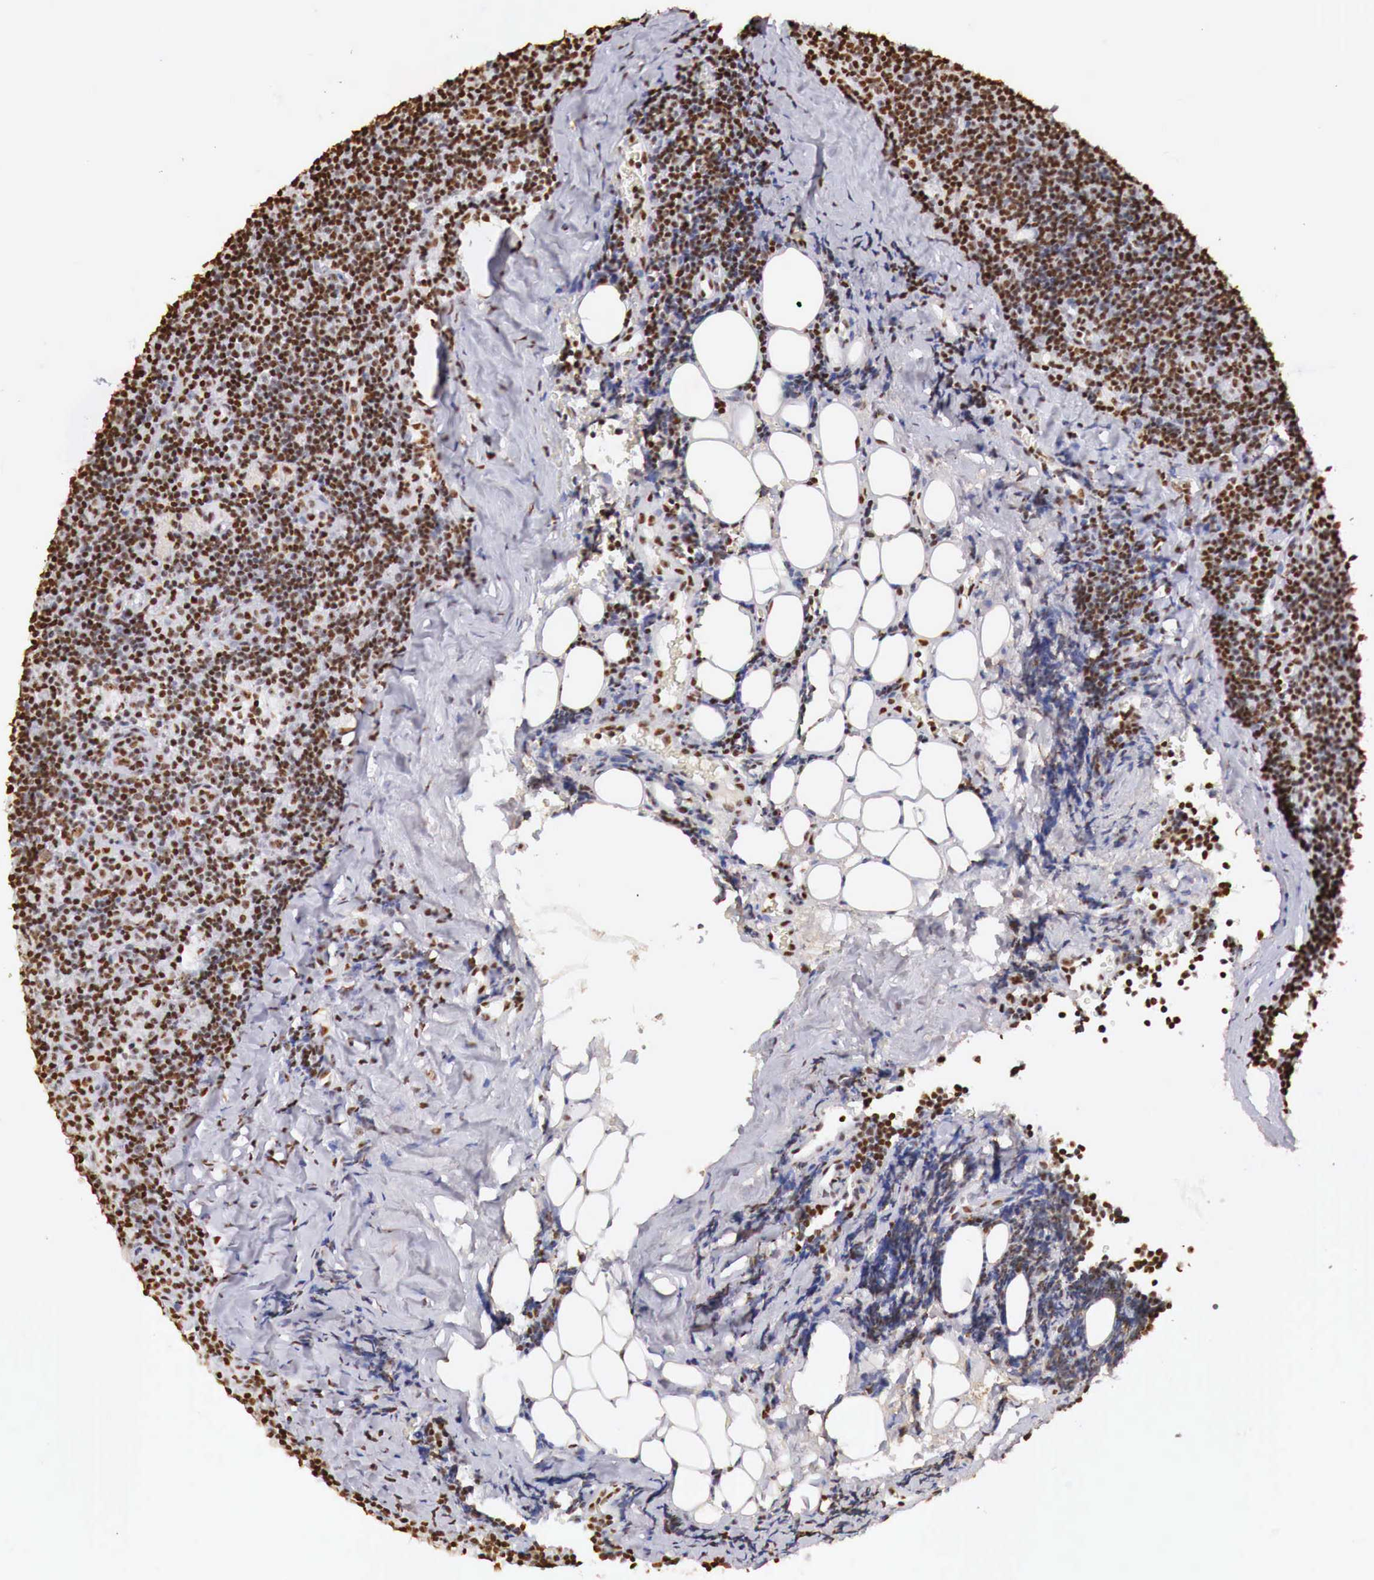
{"staining": {"intensity": "strong", "quantity": ">75%", "location": "nuclear"}, "tissue": "lymphoma", "cell_type": "Tumor cells", "image_type": "cancer", "snomed": [{"axis": "morphology", "description": "Malignant lymphoma, non-Hodgkin's type, Low grade"}, {"axis": "topography", "description": "Lymph node"}], "caption": "A high amount of strong nuclear expression is present in about >75% of tumor cells in low-grade malignant lymphoma, non-Hodgkin's type tissue.", "gene": "DKC1", "patient": {"sex": "male", "age": 57}}